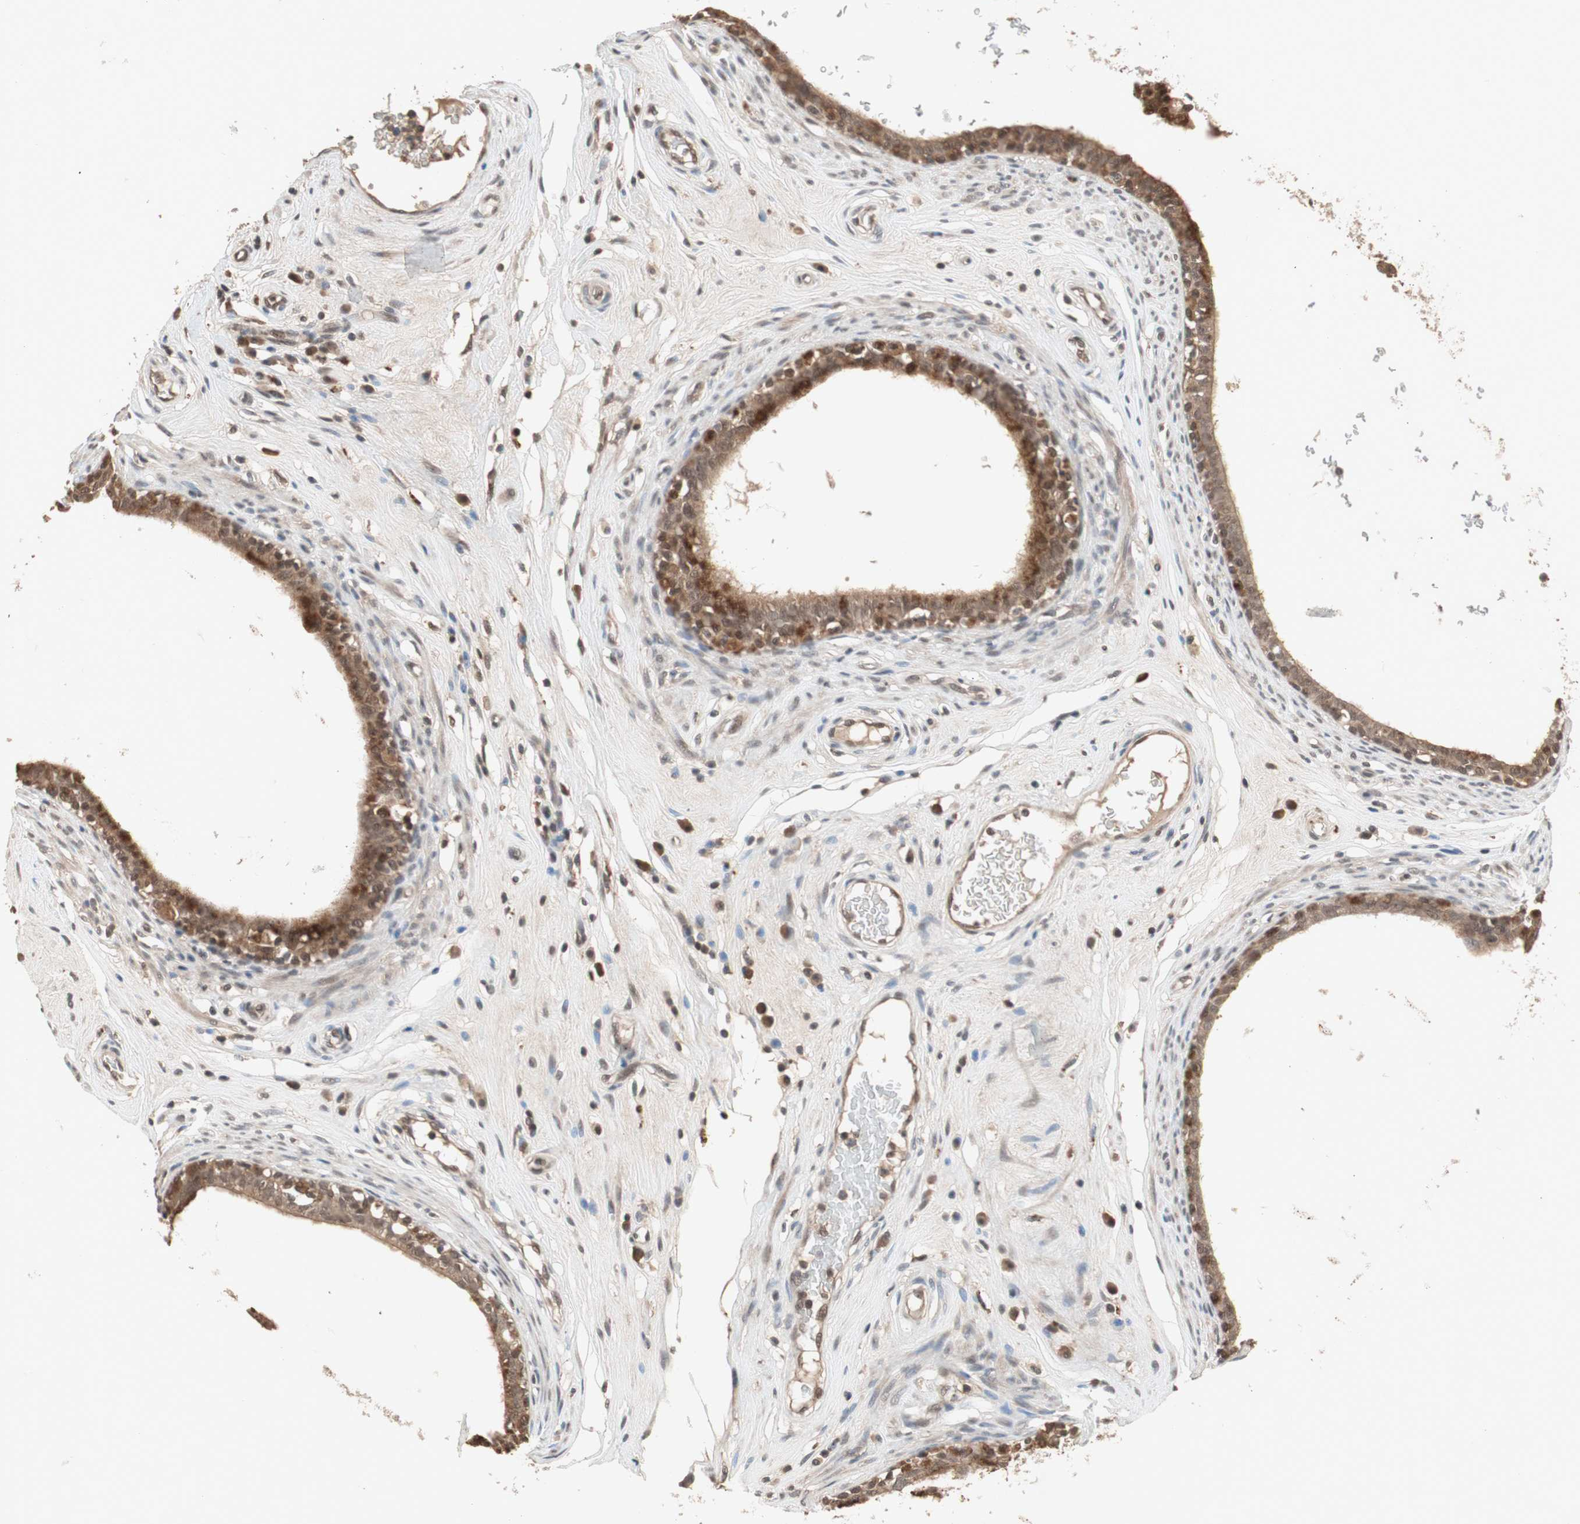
{"staining": {"intensity": "moderate", "quantity": ">75%", "location": "cytoplasmic/membranous,nuclear"}, "tissue": "epididymis", "cell_type": "Glandular cells", "image_type": "normal", "snomed": [{"axis": "morphology", "description": "Normal tissue, NOS"}, {"axis": "morphology", "description": "Inflammation, NOS"}, {"axis": "topography", "description": "Epididymis"}], "caption": "A brown stain labels moderate cytoplasmic/membranous,nuclear expression of a protein in glandular cells of normal human epididymis. The staining was performed using DAB to visualize the protein expression in brown, while the nuclei were stained in blue with hematoxylin (Magnification: 20x).", "gene": "GART", "patient": {"sex": "male", "age": 84}}